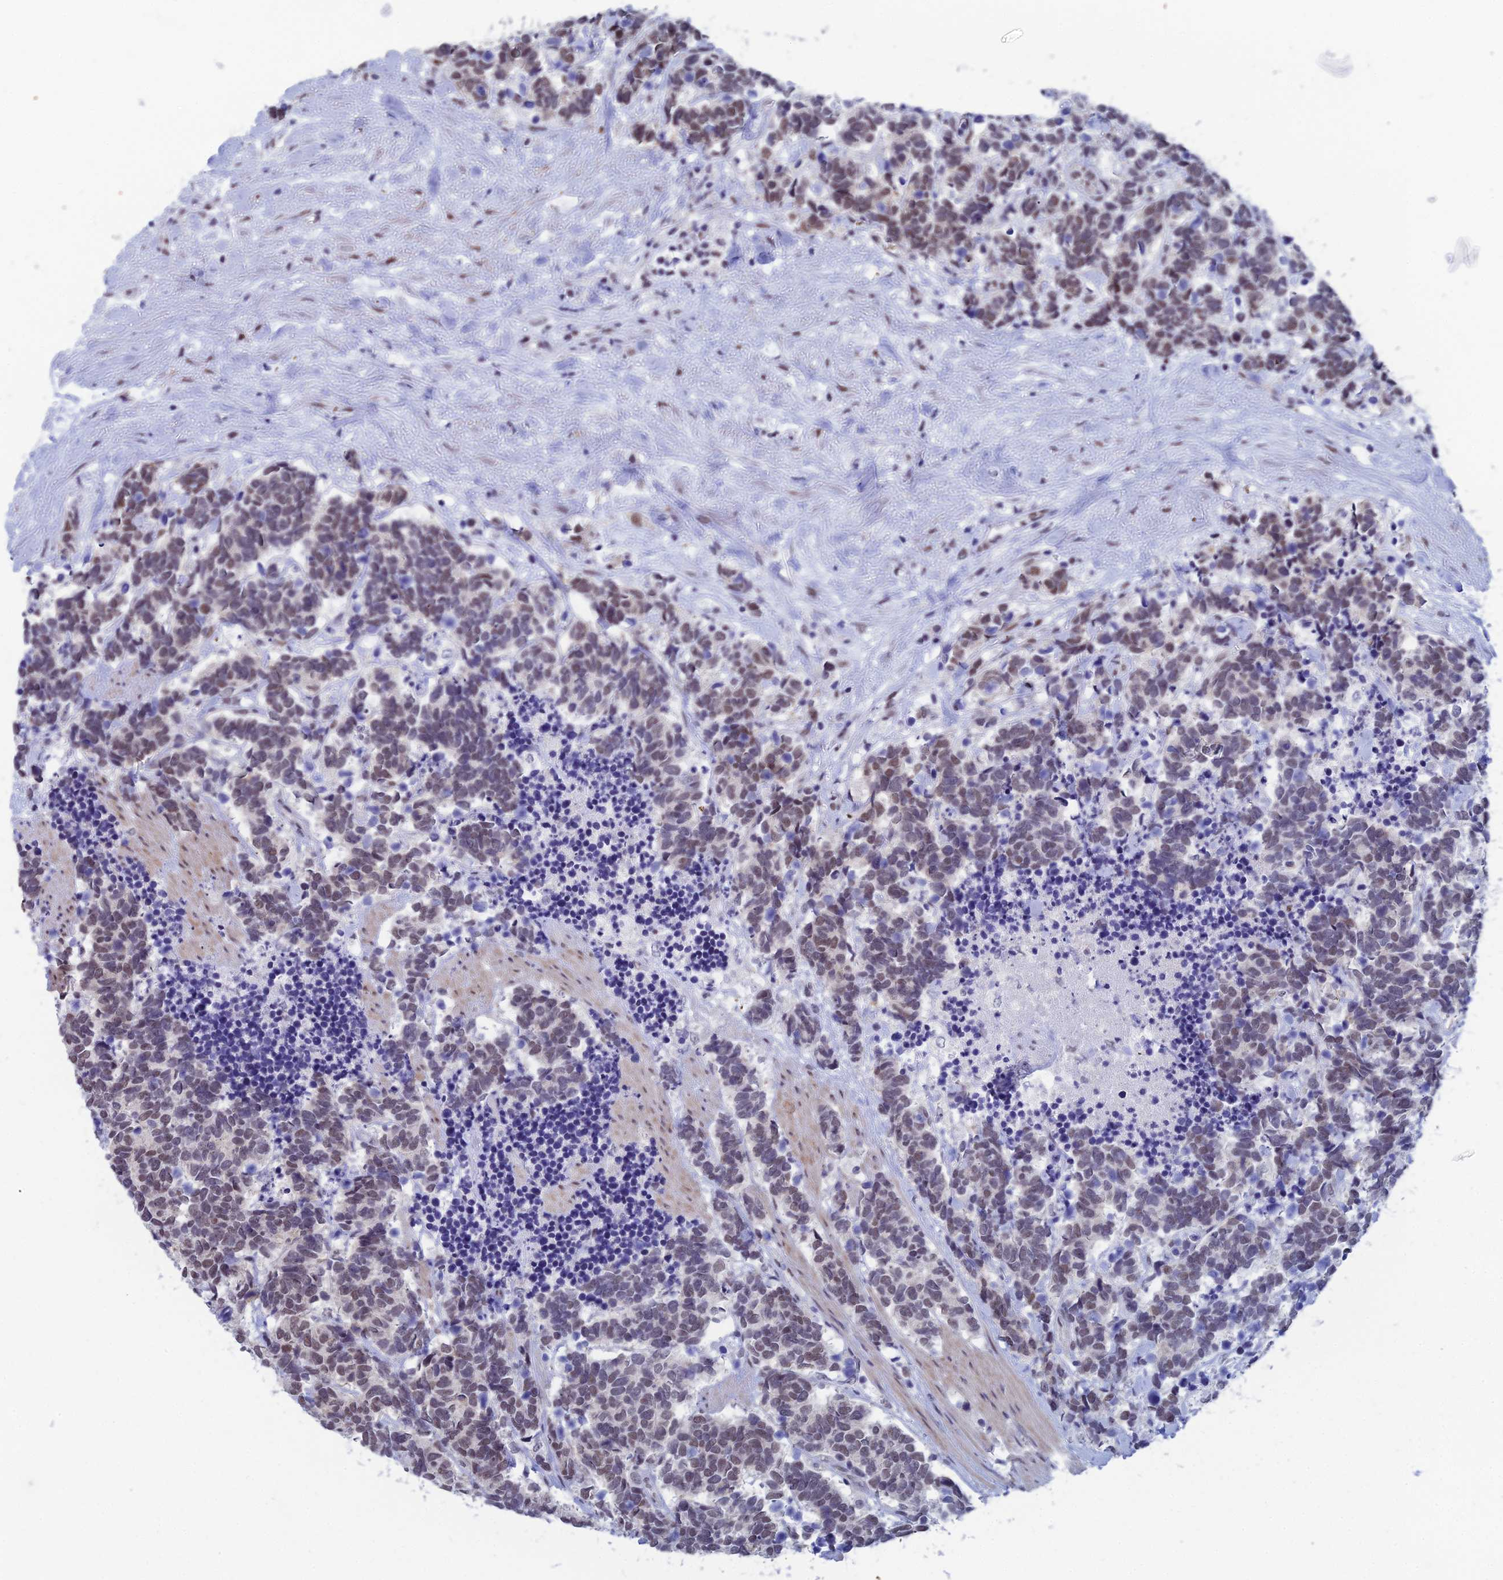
{"staining": {"intensity": "moderate", "quantity": "25%-75%", "location": "nuclear"}, "tissue": "carcinoid", "cell_type": "Tumor cells", "image_type": "cancer", "snomed": [{"axis": "morphology", "description": "Carcinoma, NOS"}, {"axis": "morphology", "description": "Carcinoid, malignant, NOS"}, {"axis": "topography", "description": "Prostate"}], "caption": "The image displays a brown stain indicating the presence of a protein in the nuclear of tumor cells in carcinoid.", "gene": "NABP2", "patient": {"sex": "male", "age": 57}}